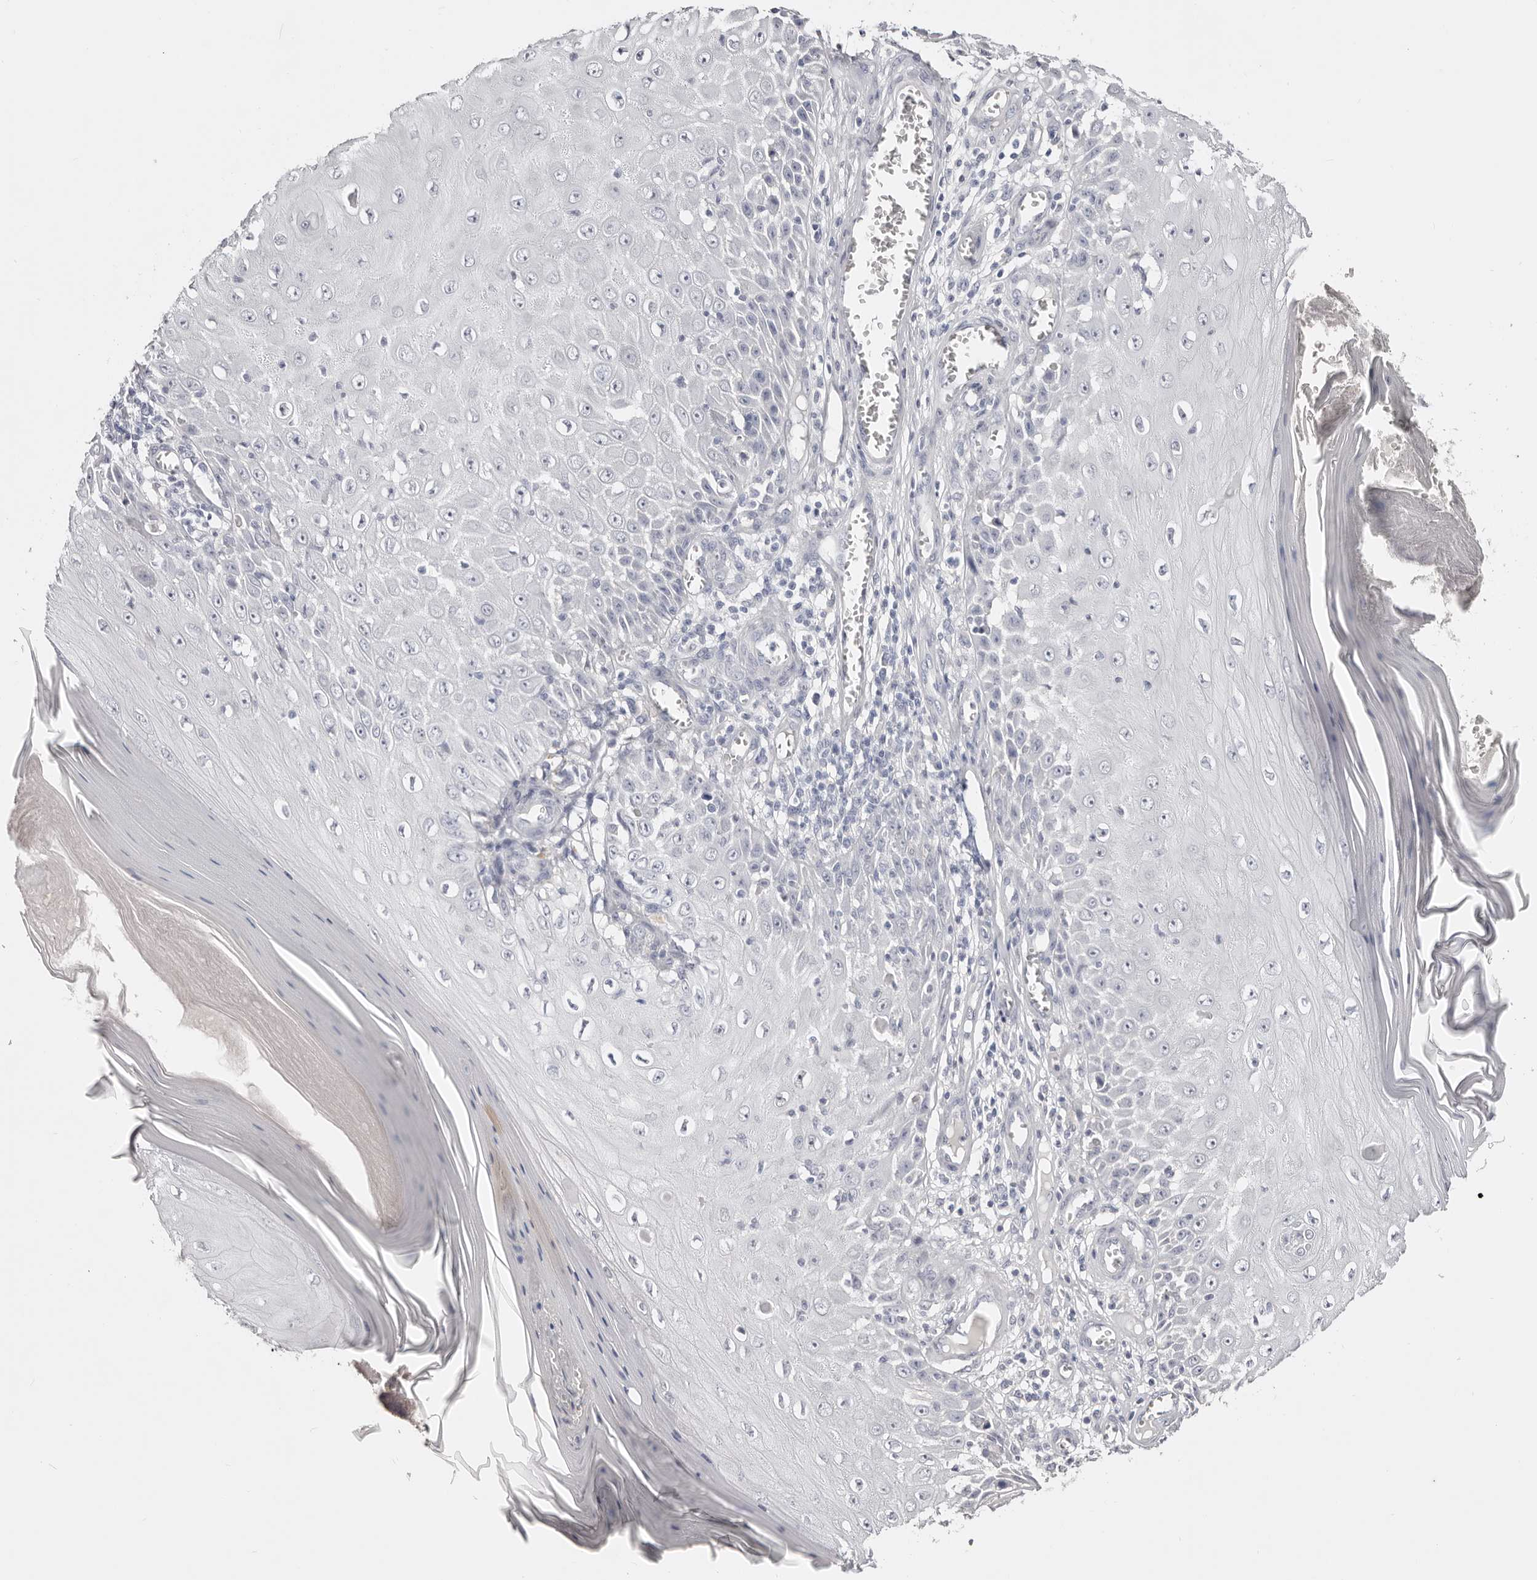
{"staining": {"intensity": "negative", "quantity": "none", "location": "none"}, "tissue": "skin cancer", "cell_type": "Tumor cells", "image_type": "cancer", "snomed": [{"axis": "morphology", "description": "Squamous cell carcinoma, NOS"}, {"axis": "topography", "description": "Skin"}], "caption": "A histopathology image of skin cancer stained for a protein reveals no brown staining in tumor cells.", "gene": "AKNAD1", "patient": {"sex": "female", "age": 73}}